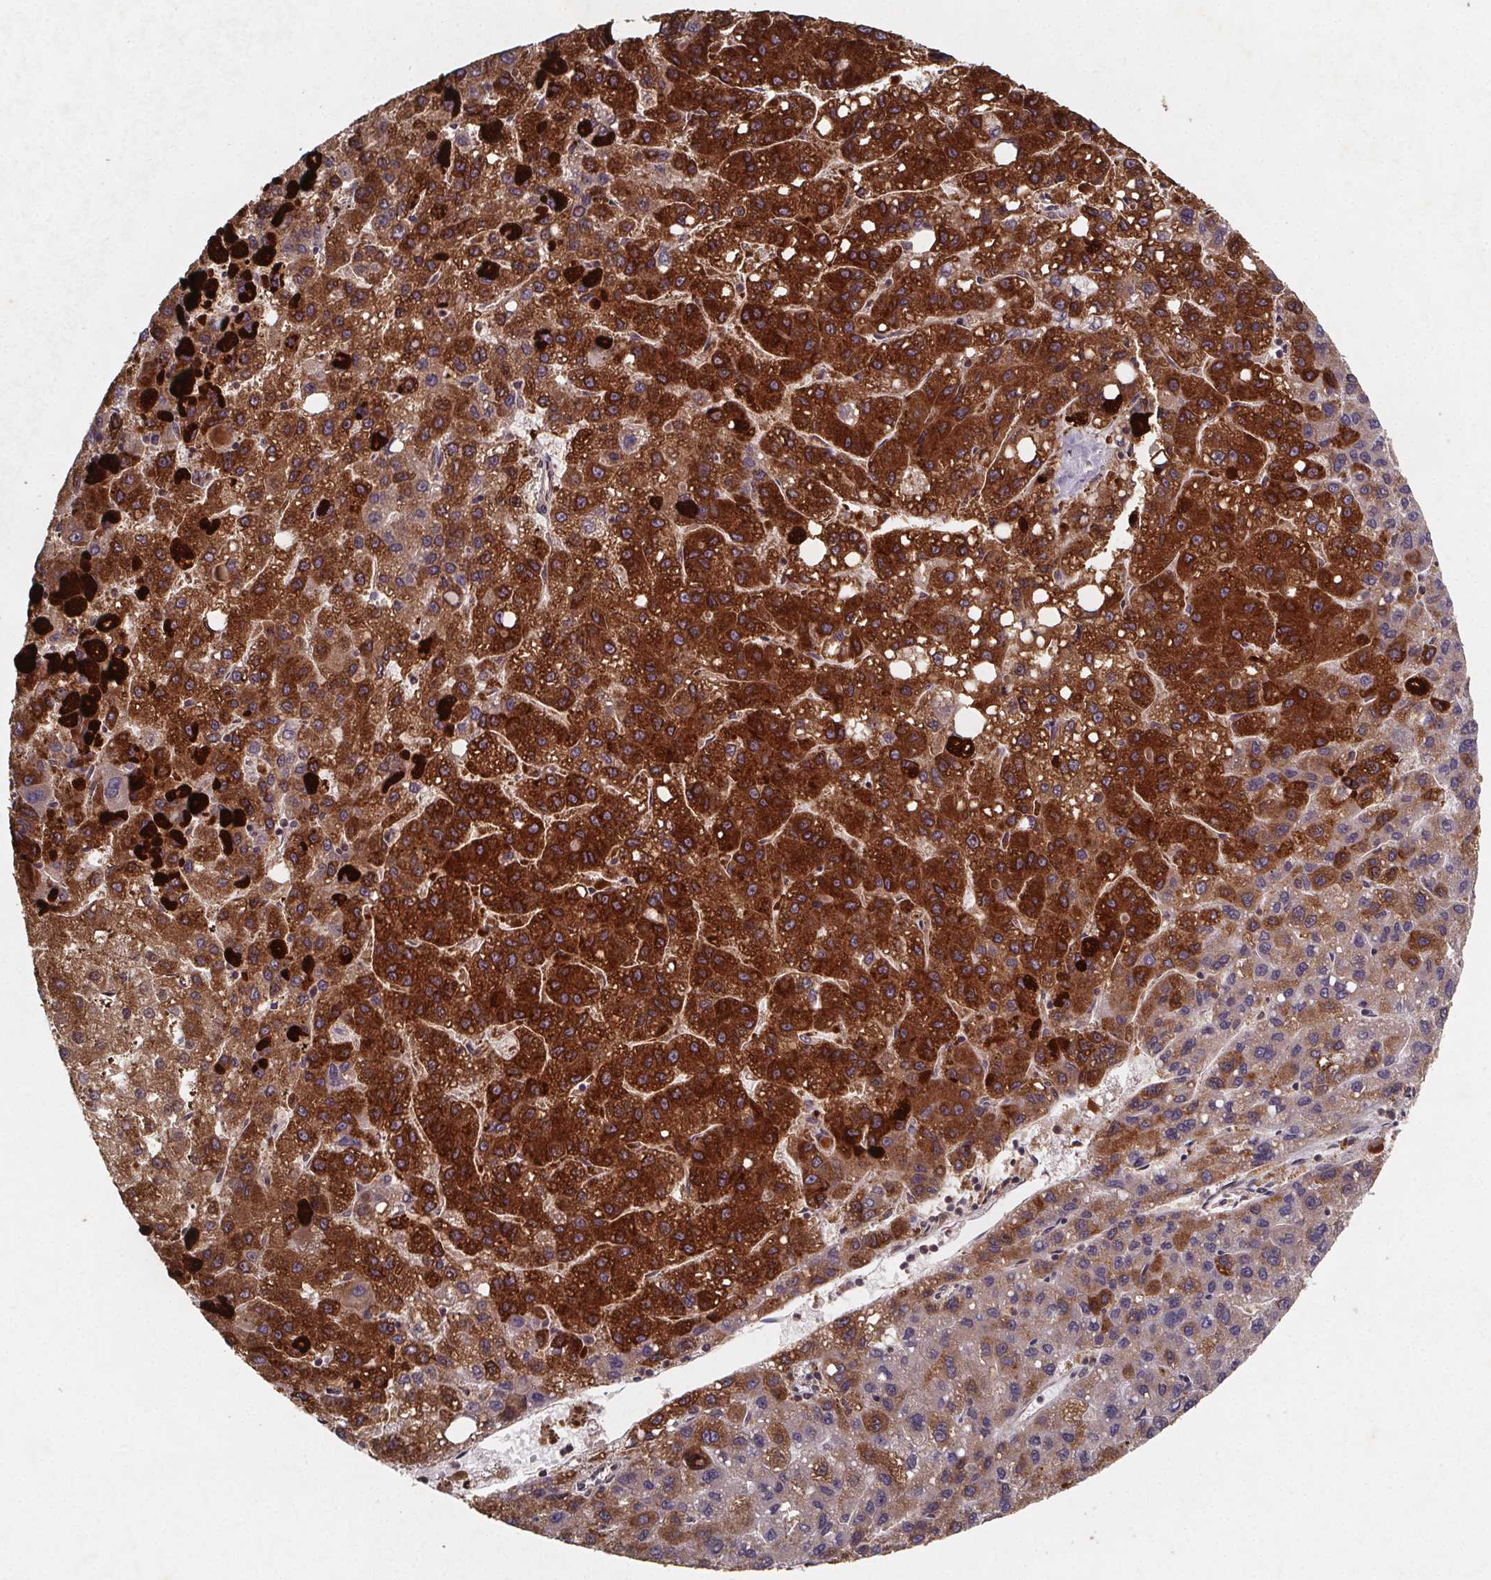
{"staining": {"intensity": "strong", "quantity": ">75%", "location": "cytoplasmic/membranous"}, "tissue": "liver cancer", "cell_type": "Tumor cells", "image_type": "cancer", "snomed": [{"axis": "morphology", "description": "Carcinoma, Hepatocellular, NOS"}, {"axis": "topography", "description": "Liver"}], "caption": "Liver cancer stained with a protein marker displays strong staining in tumor cells.", "gene": "PIERCE2", "patient": {"sex": "female", "age": 82}}